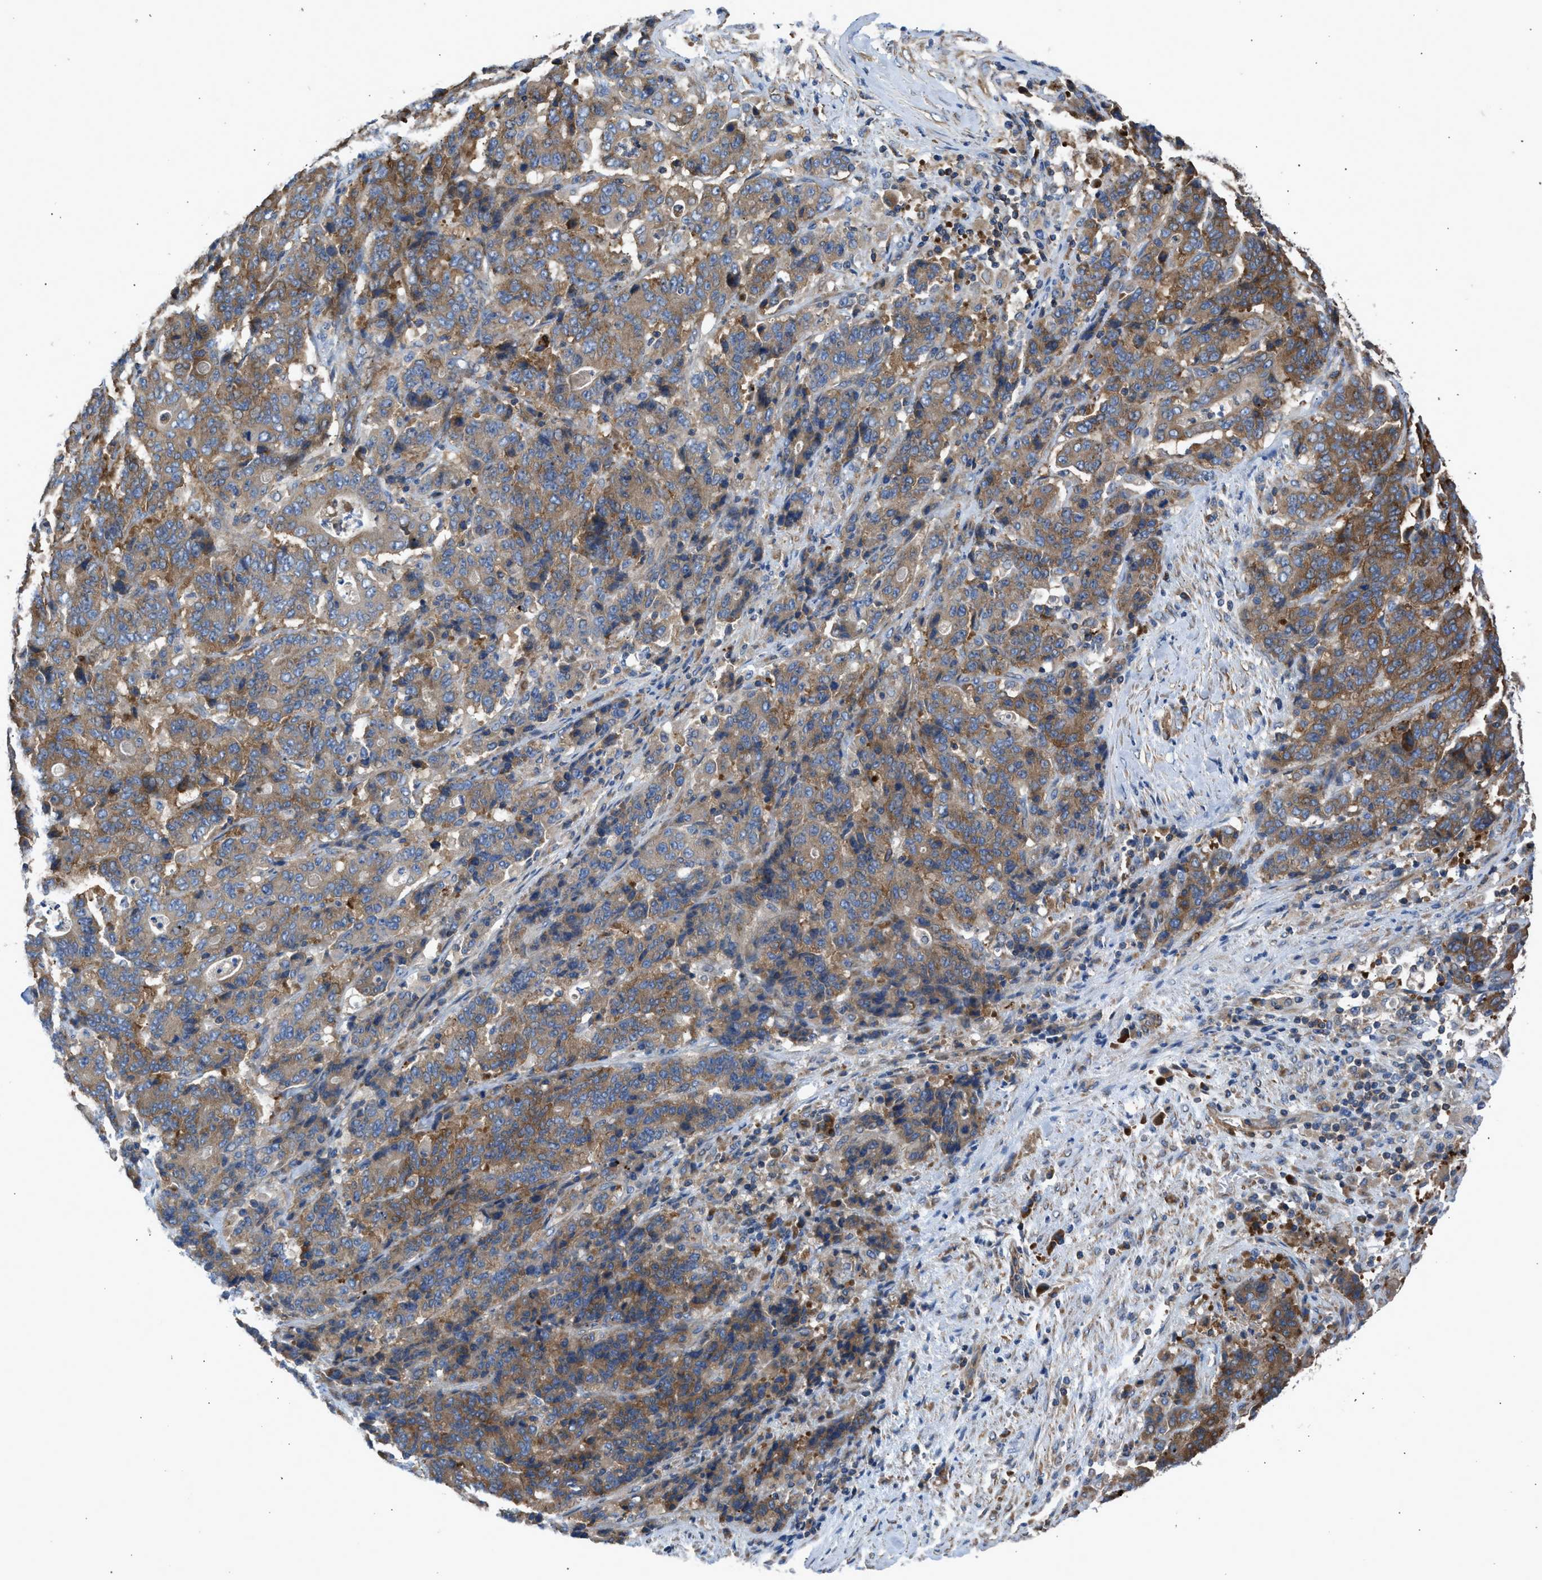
{"staining": {"intensity": "moderate", "quantity": ">75%", "location": "cytoplasmic/membranous"}, "tissue": "stomach cancer", "cell_type": "Tumor cells", "image_type": "cancer", "snomed": [{"axis": "morphology", "description": "Adenocarcinoma, NOS"}, {"axis": "topography", "description": "Stomach"}], "caption": "An image of stomach adenocarcinoma stained for a protein exhibits moderate cytoplasmic/membranous brown staining in tumor cells.", "gene": "CHKB", "patient": {"sex": "female", "age": 73}}